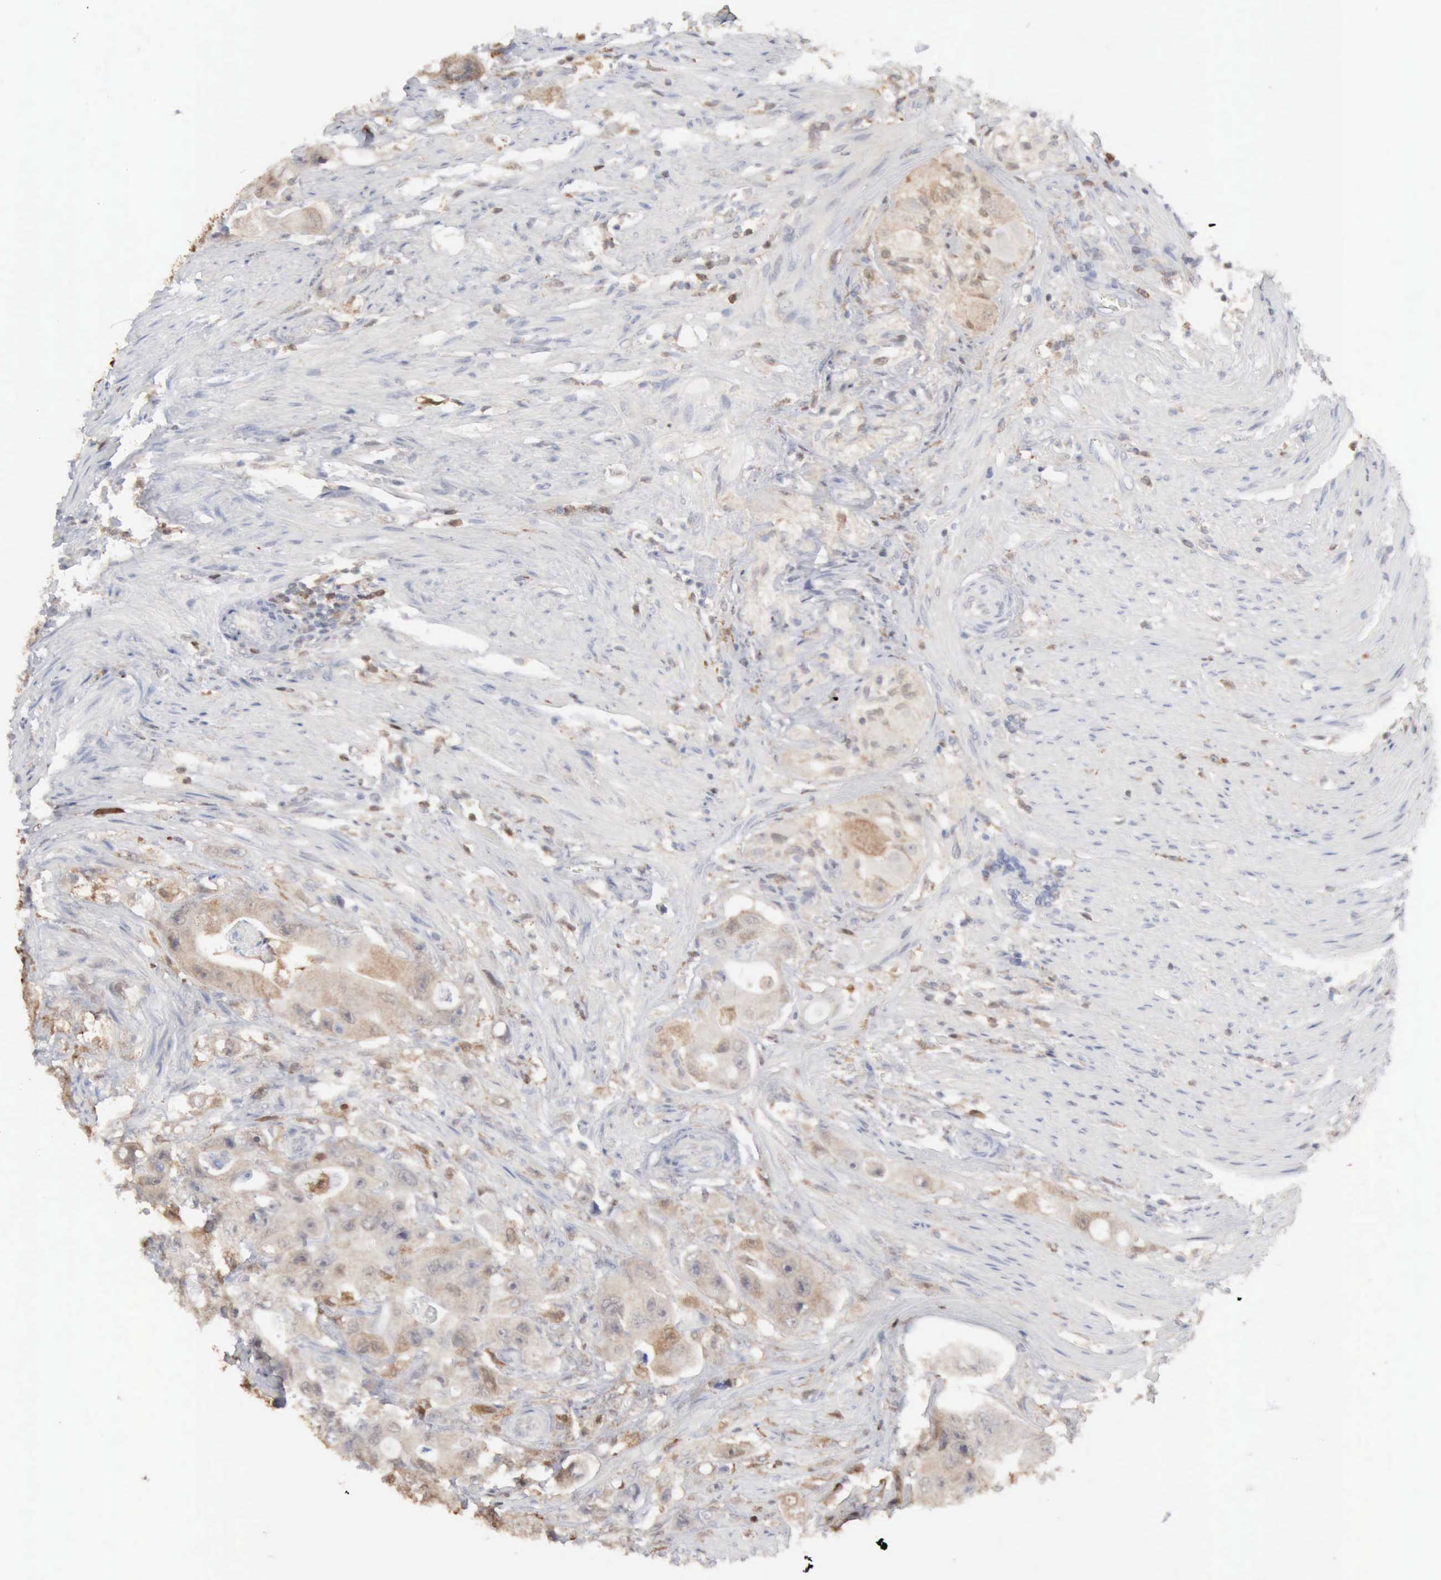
{"staining": {"intensity": "weak", "quantity": "25%-75%", "location": "cytoplasmic/membranous"}, "tissue": "colorectal cancer", "cell_type": "Tumor cells", "image_type": "cancer", "snomed": [{"axis": "morphology", "description": "Adenocarcinoma, NOS"}, {"axis": "topography", "description": "Colon"}], "caption": "Protein expression analysis of colorectal adenocarcinoma displays weak cytoplasmic/membranous staining in about 25%-75% of tumor cells.", "gene": "STAT1", "patient": {"sex": "female", "age": 46}}